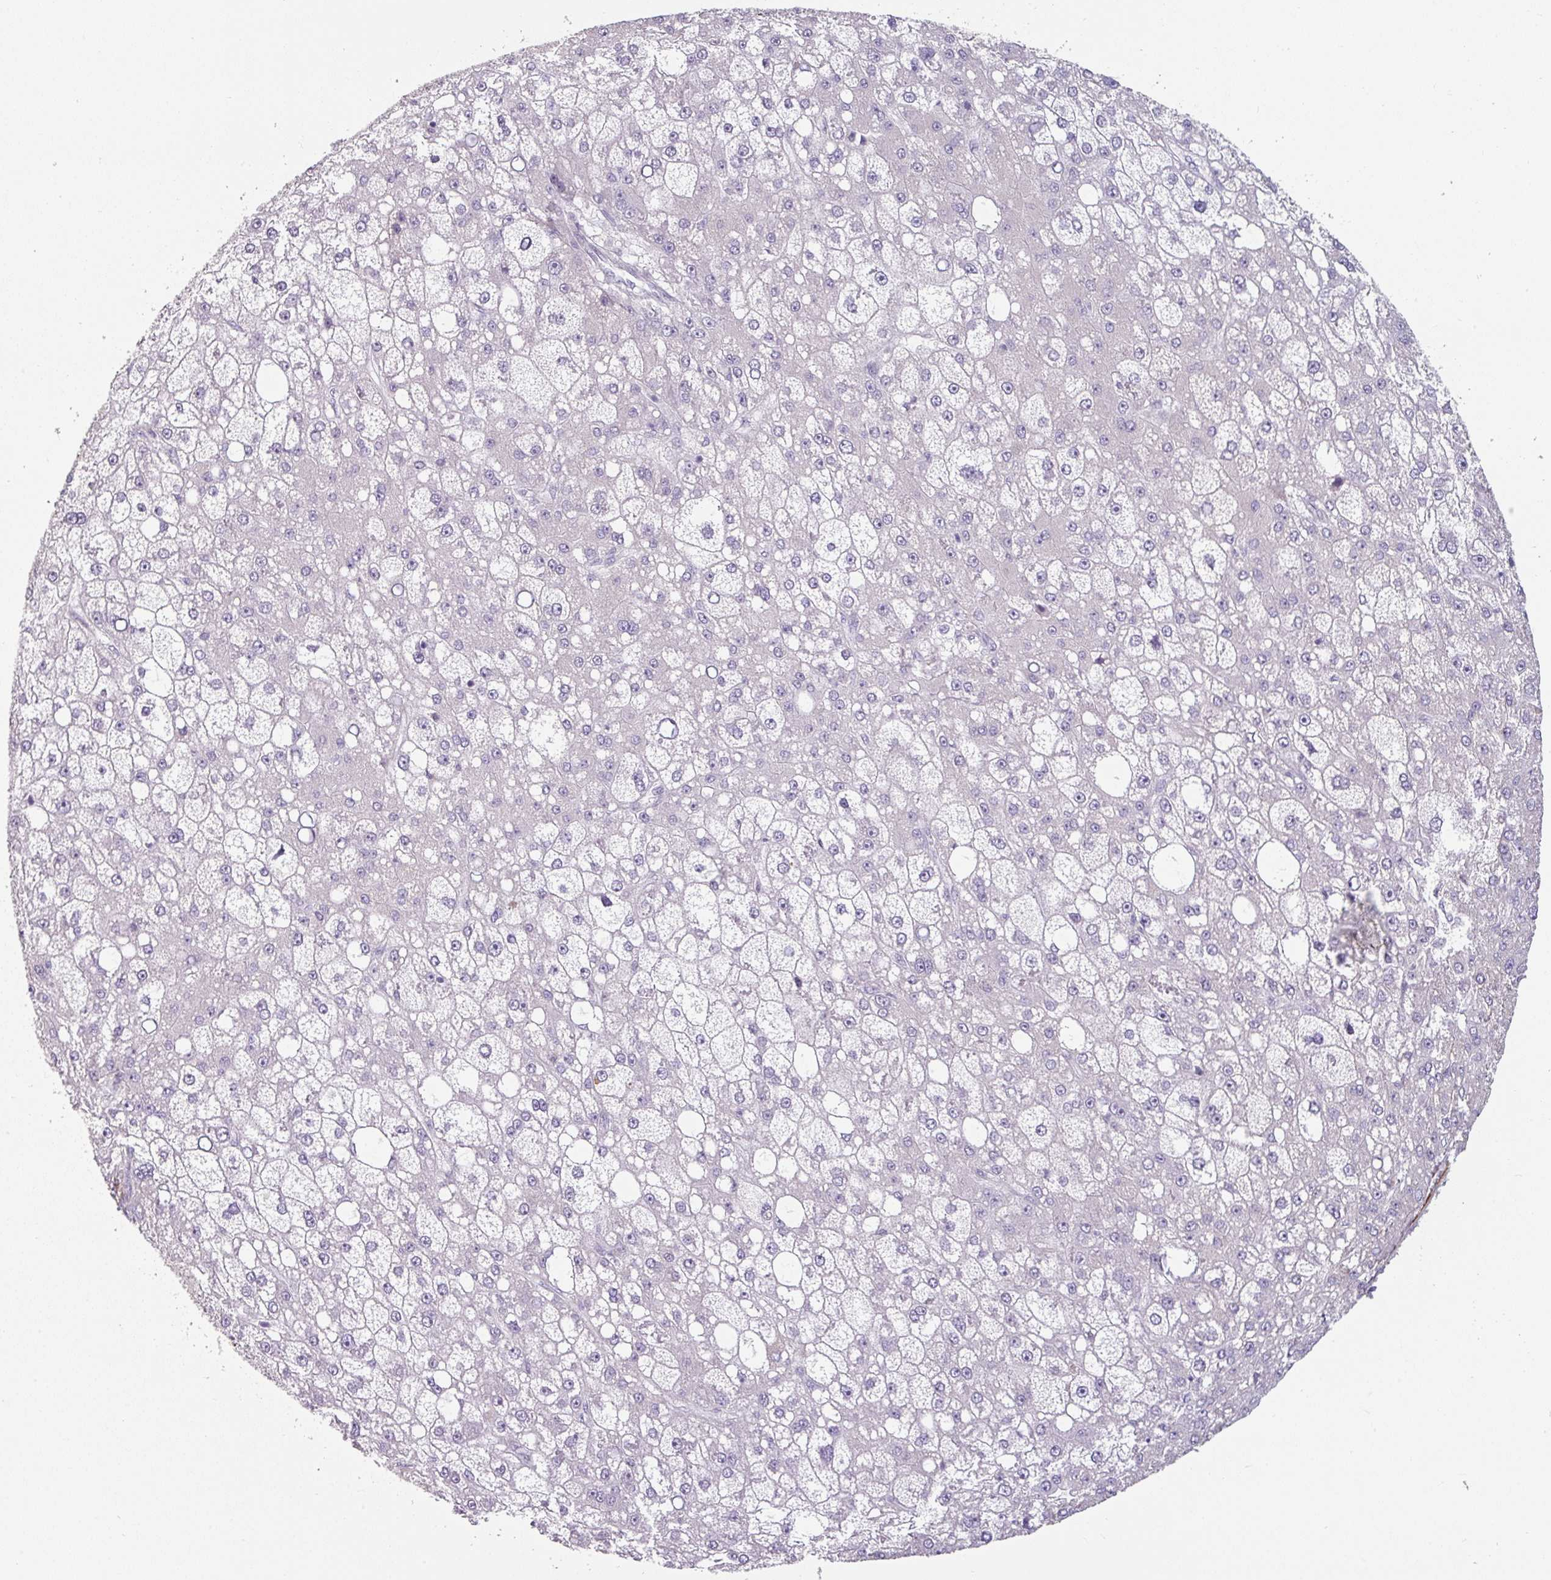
{"staining": {"intensity": "negative", "quantity": "none", "location": "none"}, "tissue": "liver cancer", "cell_type": "Tumor cells", "image_type": "cancer", "snomed": [{"axis": "morphology", "description": "Carcinoma, Hepatocellular, NOS"}, {"axis": "topography", "description": "Liver"}], "caption": "Image shows no protein positivity in tumor cells of hepatocellular carcinoma (liver) tissue.", "gene": "MTMR14", "patient": {"sex": "male", "age": 67}}